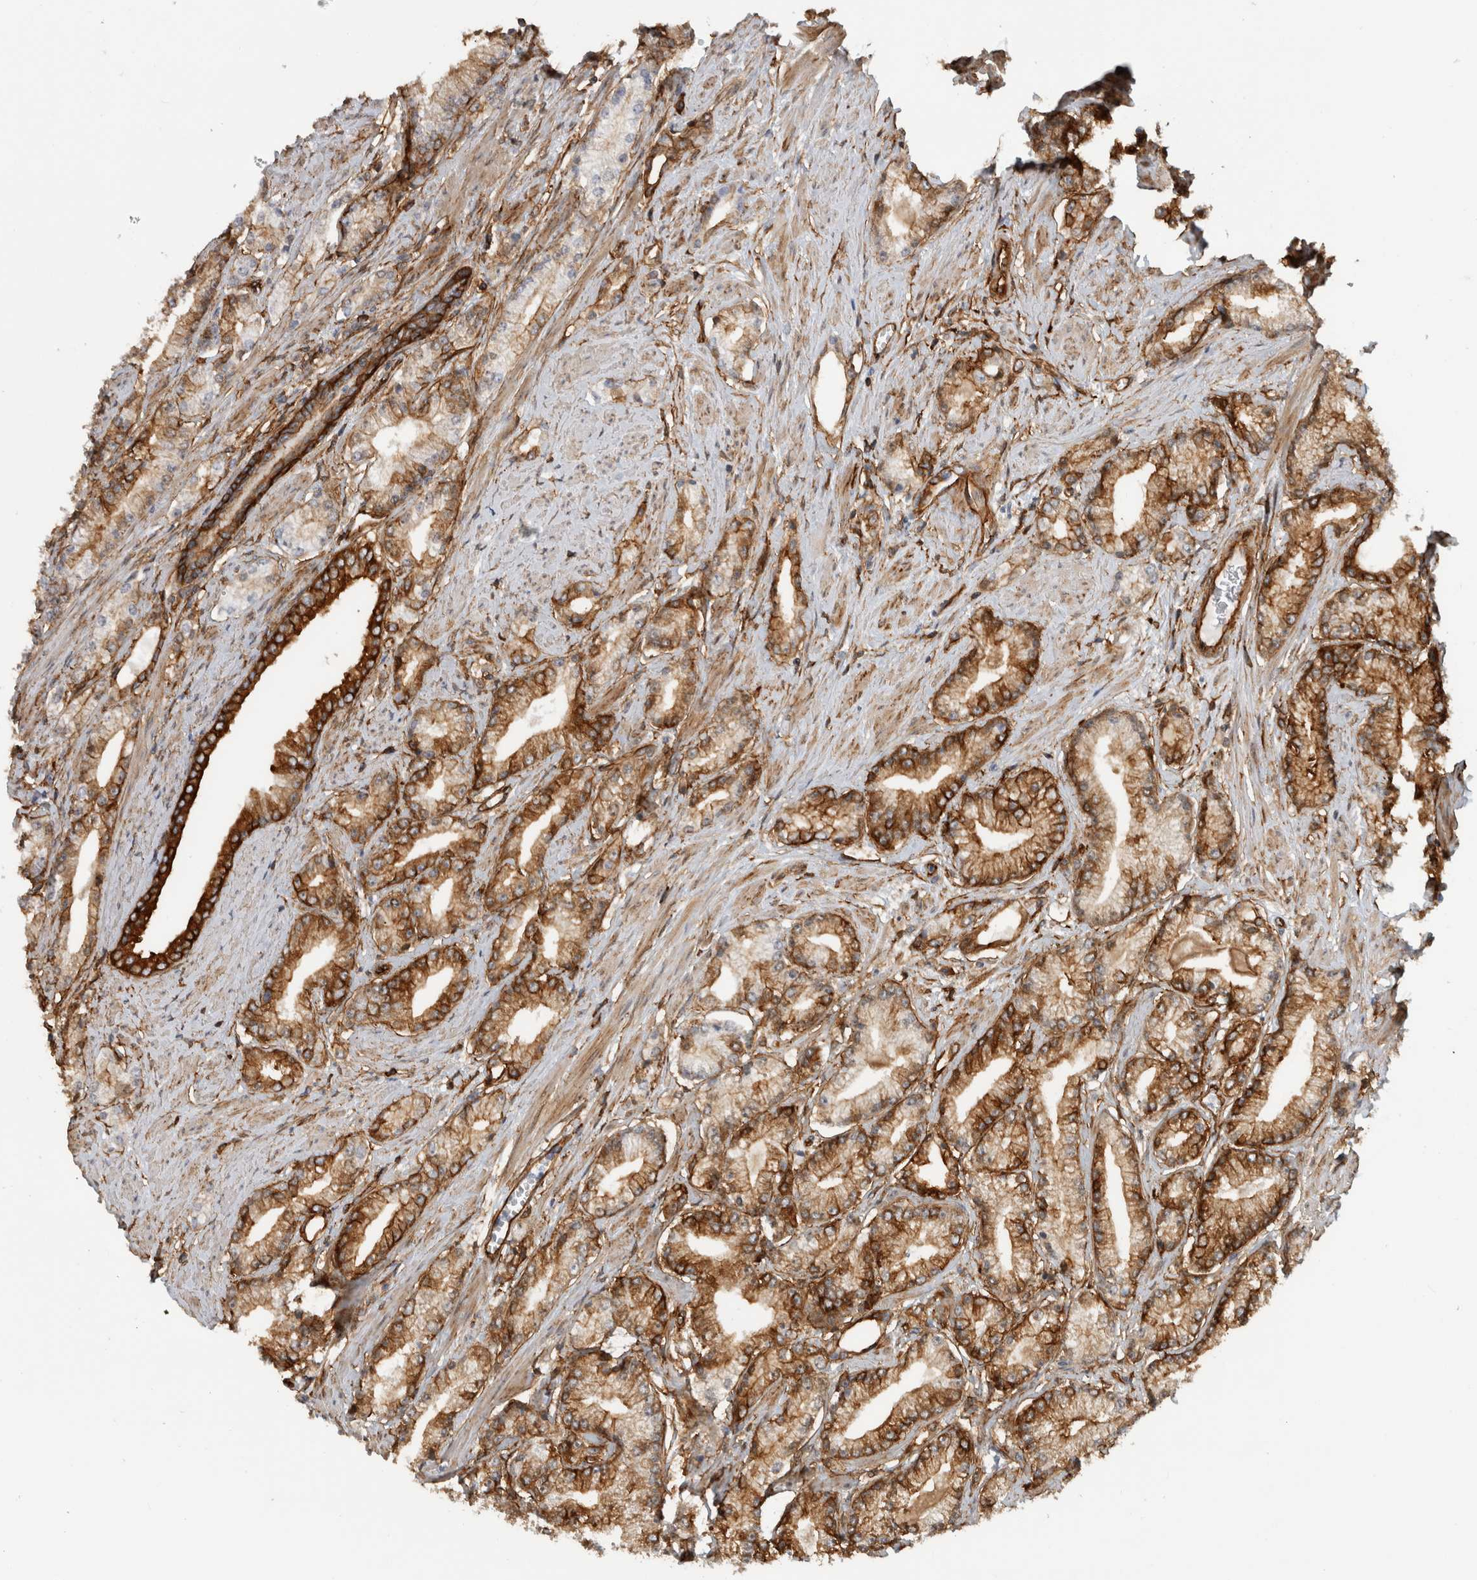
{"staining": {"intensity": "strong", "quantity": ">75%", "location": "cytoplasmic/membranous"}, "tissue": "prostate cancer", "cell_type": "Tumor cells", "image_type": "cancer", "snomed": [{"axis": "morphology", "description": "Adenocarcinoma, Low grade"}, {"axis": "topography", "description": "Prostate"}], "caption": "Prostate cancer (adenocarcinoma (low-grade)) stained for a protein (brown) displays strong cytoplasmic/membranous positive positivity in approximately >75% of tumor cells.", "gene": "AHNAK", "patient": {"sex": "male", "age": 62}}